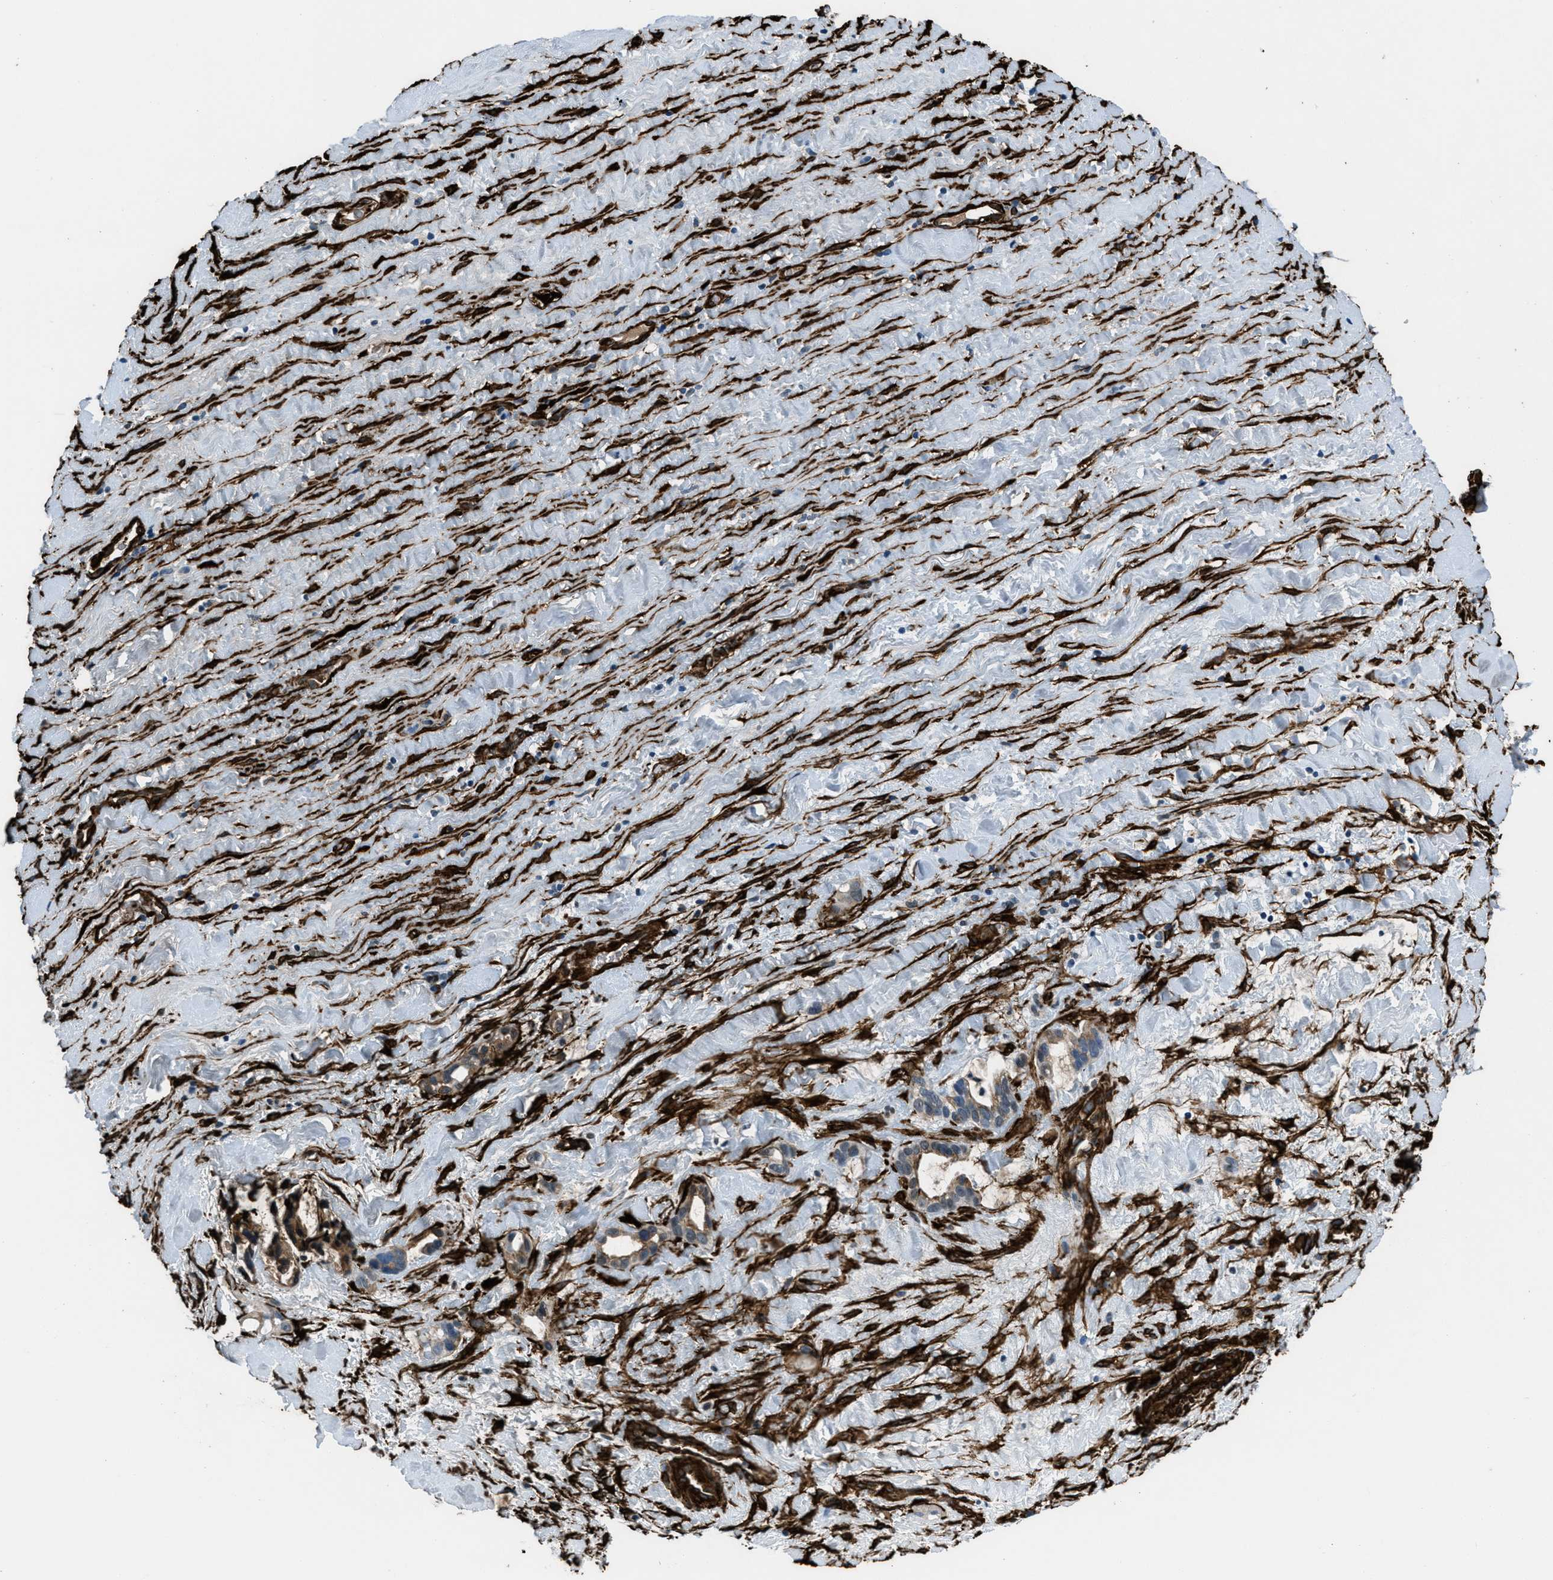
{"staining": {"intensity": "moderate", "quantity": ">75%", "location": "cytoplasmic/membranous"}, "tissue": "liver cancer", "cell_type": "Tumor cells", "image_type": "cancer", "snomed": [{"axis": "morphology", "description": "Cholangiocarcinoma"}, {"axis": "topography", "description": "Liver"}], "caption": "Protein staining of liver cancer (cholangiocarcinoma) tissue demonstrates moderate cytoplasmic/membranous positivity in approximately >75% of tumor cells.", "gene": "CALD1", "patient": {"sex": "female", "age": 65}}